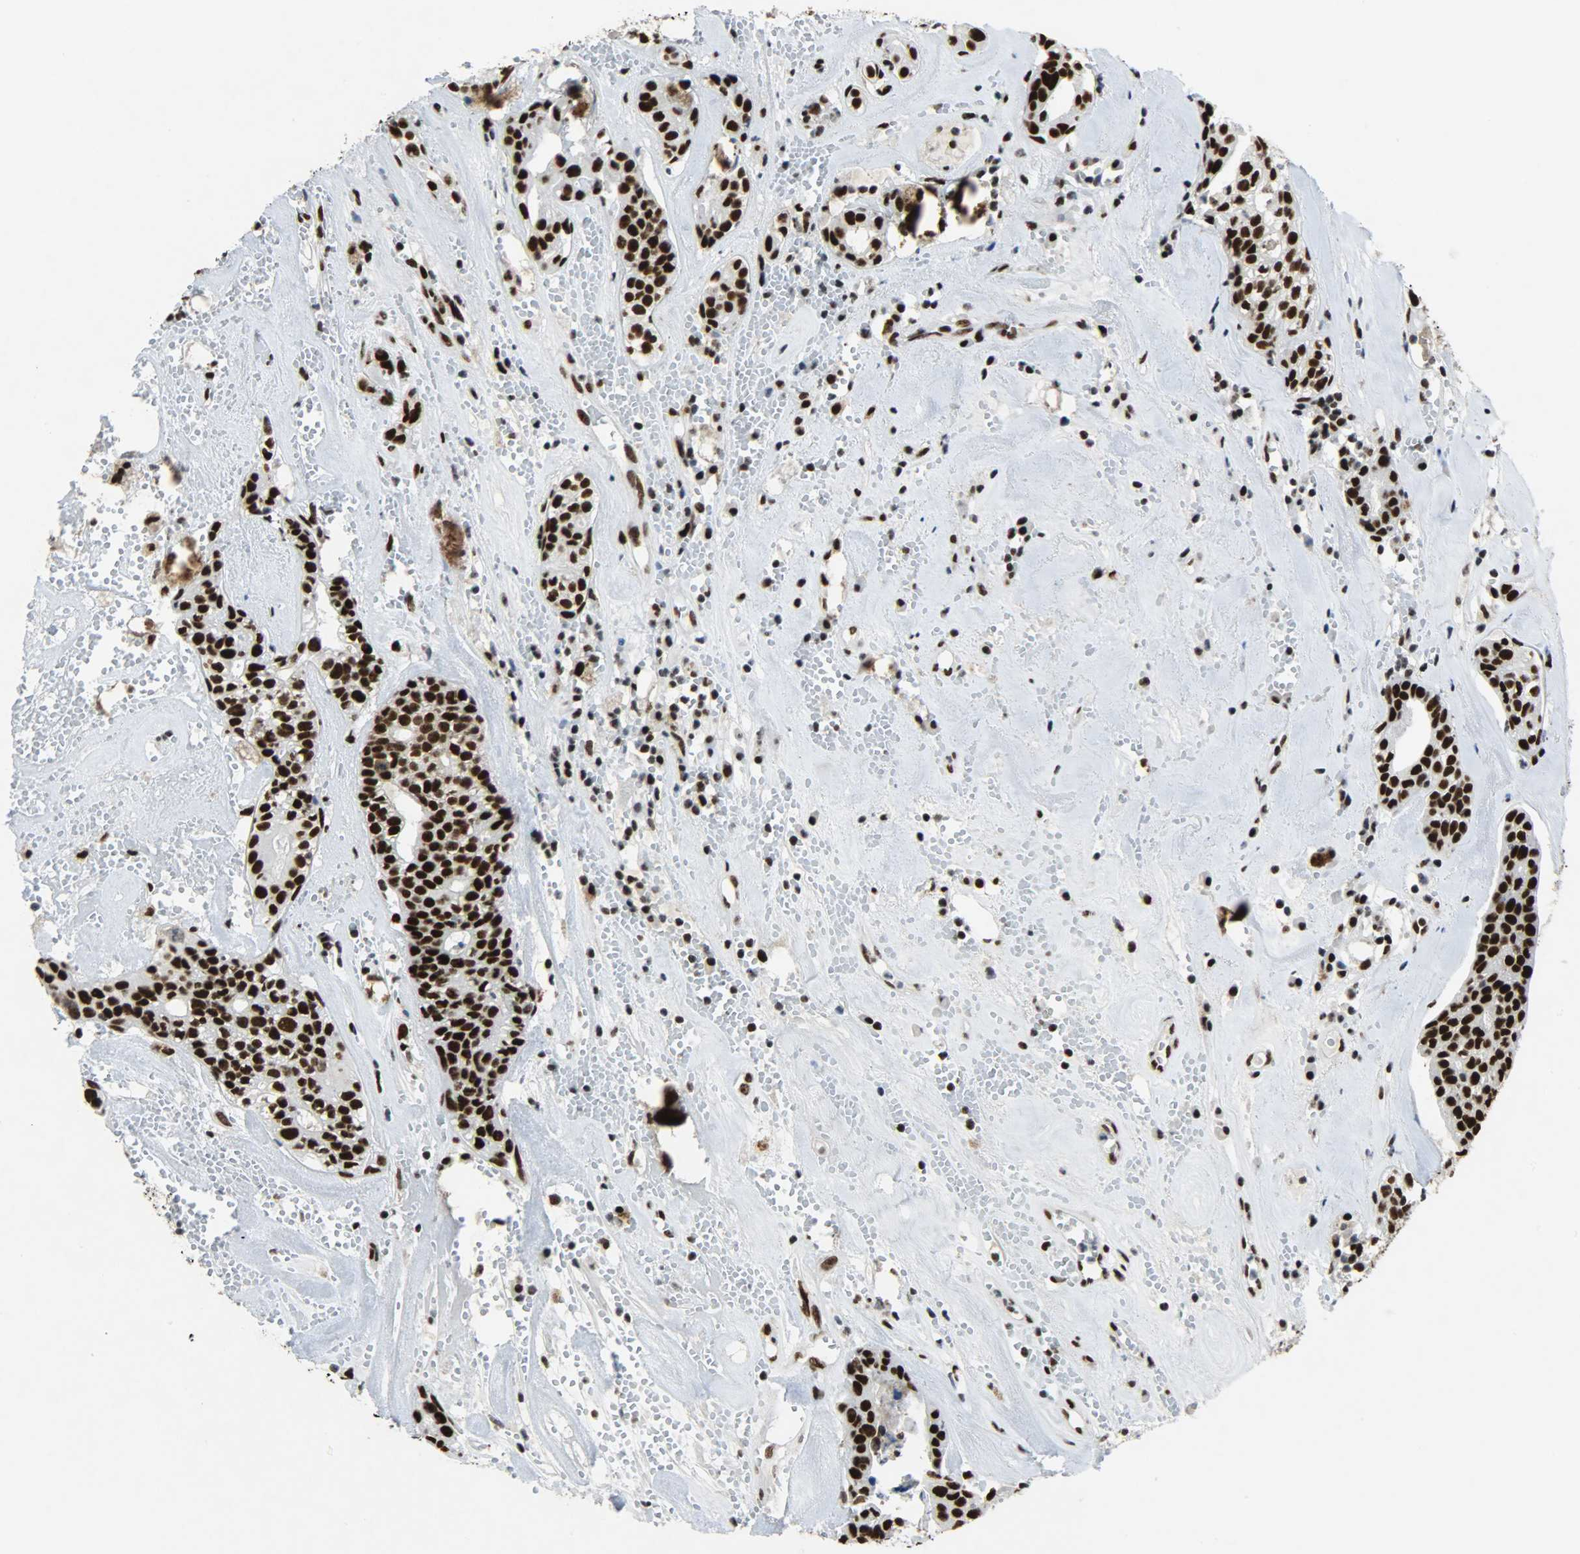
{"staining": {"intensity": "strong", "quantity": ">75%", "location": "nuclear"}, "tissue": "head and neck cancer", "cell_type": "Tumor cells", "image_type": "cancer", "snomed": [{"axis": "morphology", "description": "Adenocarcinoma, NOS"}, {"axis": "topography", "description": "Salivary gland"}, {"axis": "topography", "description": "Head-Neck"}], "caption": "Protein staining by immunohistochemistry (IHC) reveals strong nuclear positivity in approximately >75% of tumor cells in adenocarcinoma (head and neck). The protein is stained brown, and the nuclei are stained in blue (DAB IHC with brightfield microscopy, high magnification).", "gene": "SSB", "patient": {"sex": "female", "age": 65}}